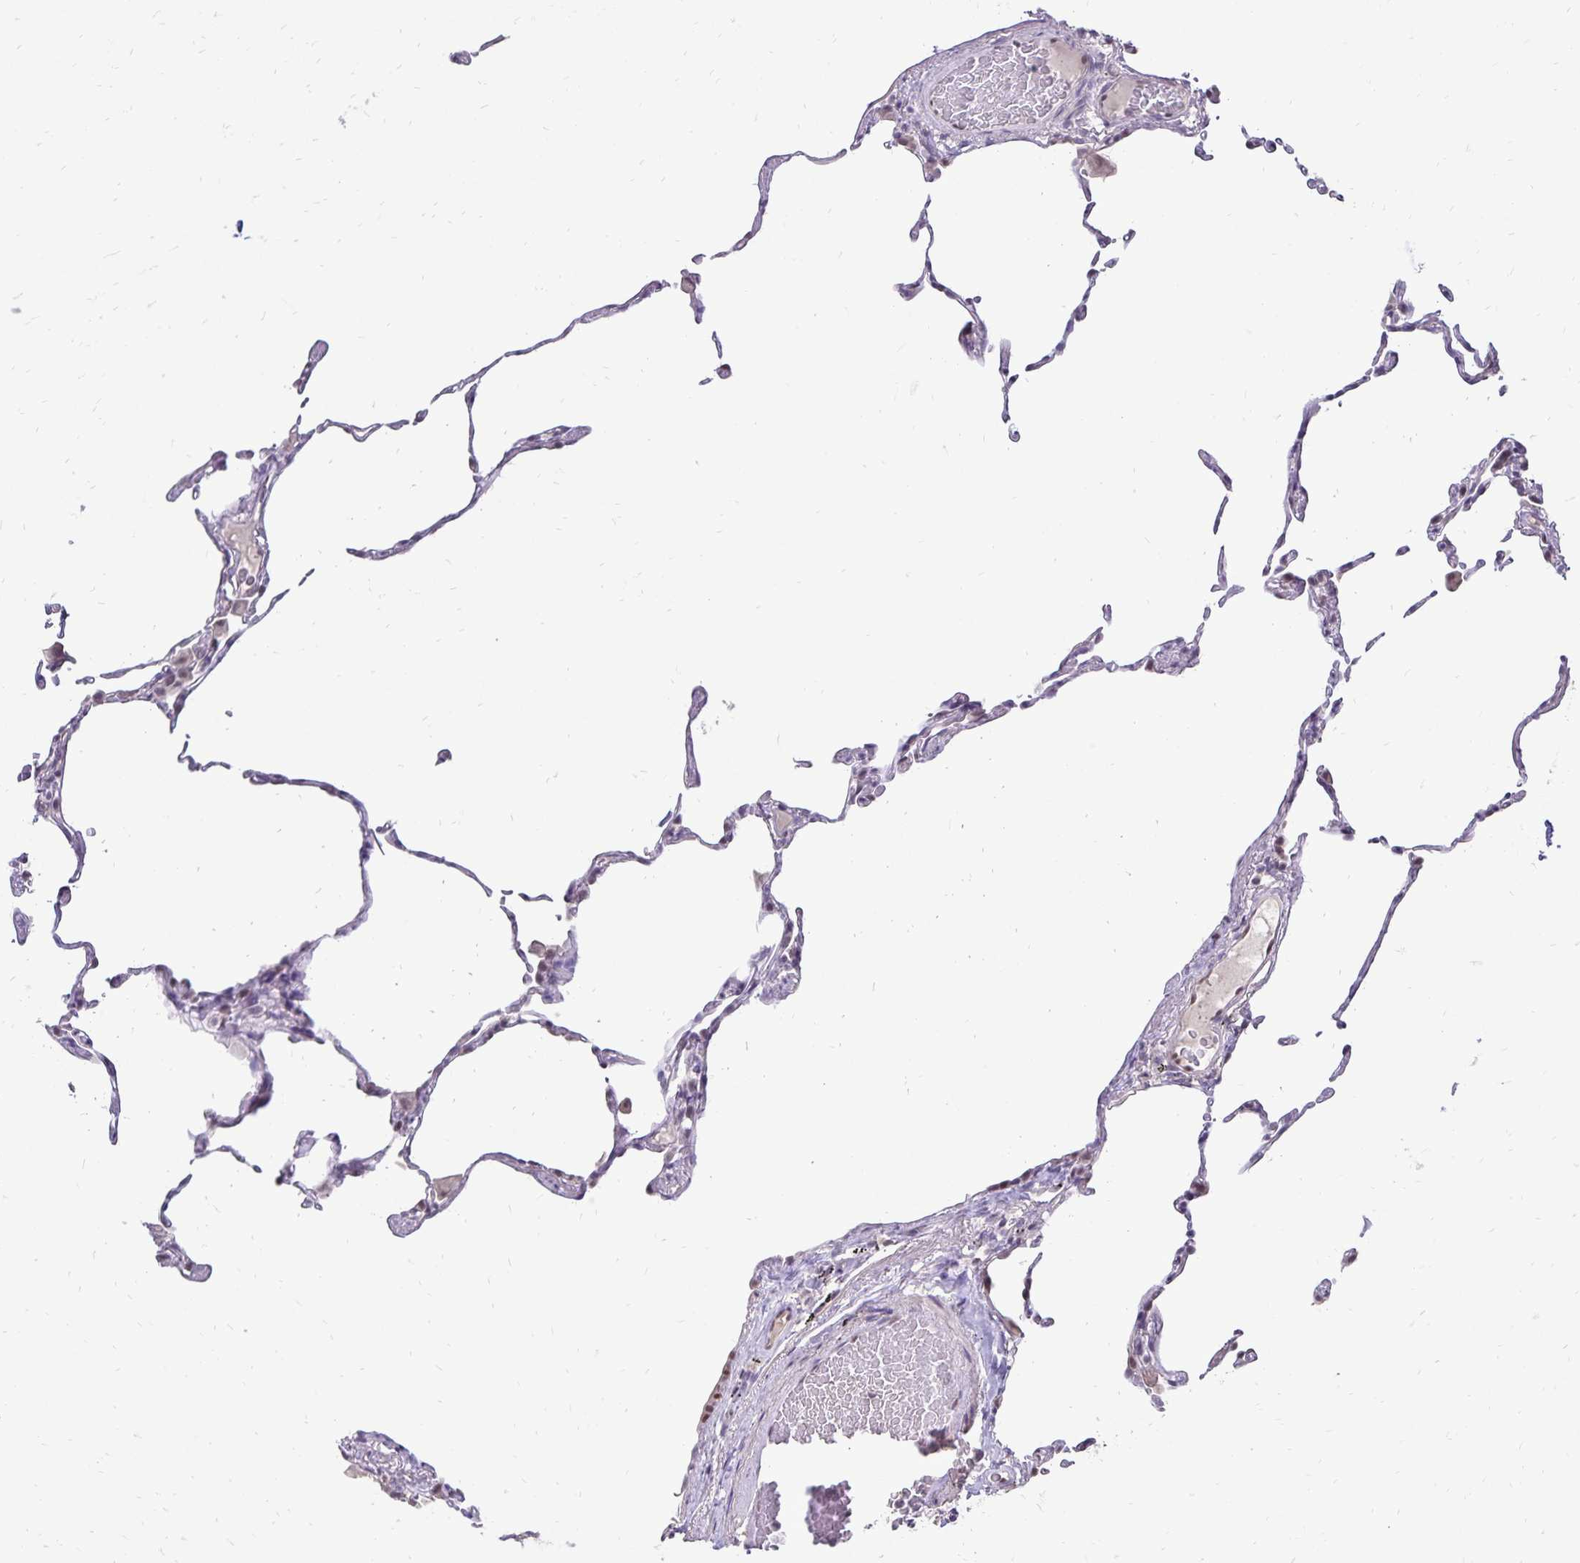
{"staining": {"intensity": "negative", "quantity": "none", "location": "none"}, "tissue": "lung", "cell_type": "Alveolar cells", "image_type": "normal", "snomed": [{"axis": "morphology", "description": "Normal tissue, NOS"}, {"axis": "topography", "description": "Lung"}], "caption": "High power microscopy histopathology image of an immunohistochemistry histopathology image of benign lung, revealing no significant staining in alveolar cells.", "gene": "POLB", "patient": {"sex": "female", "age": 57}}